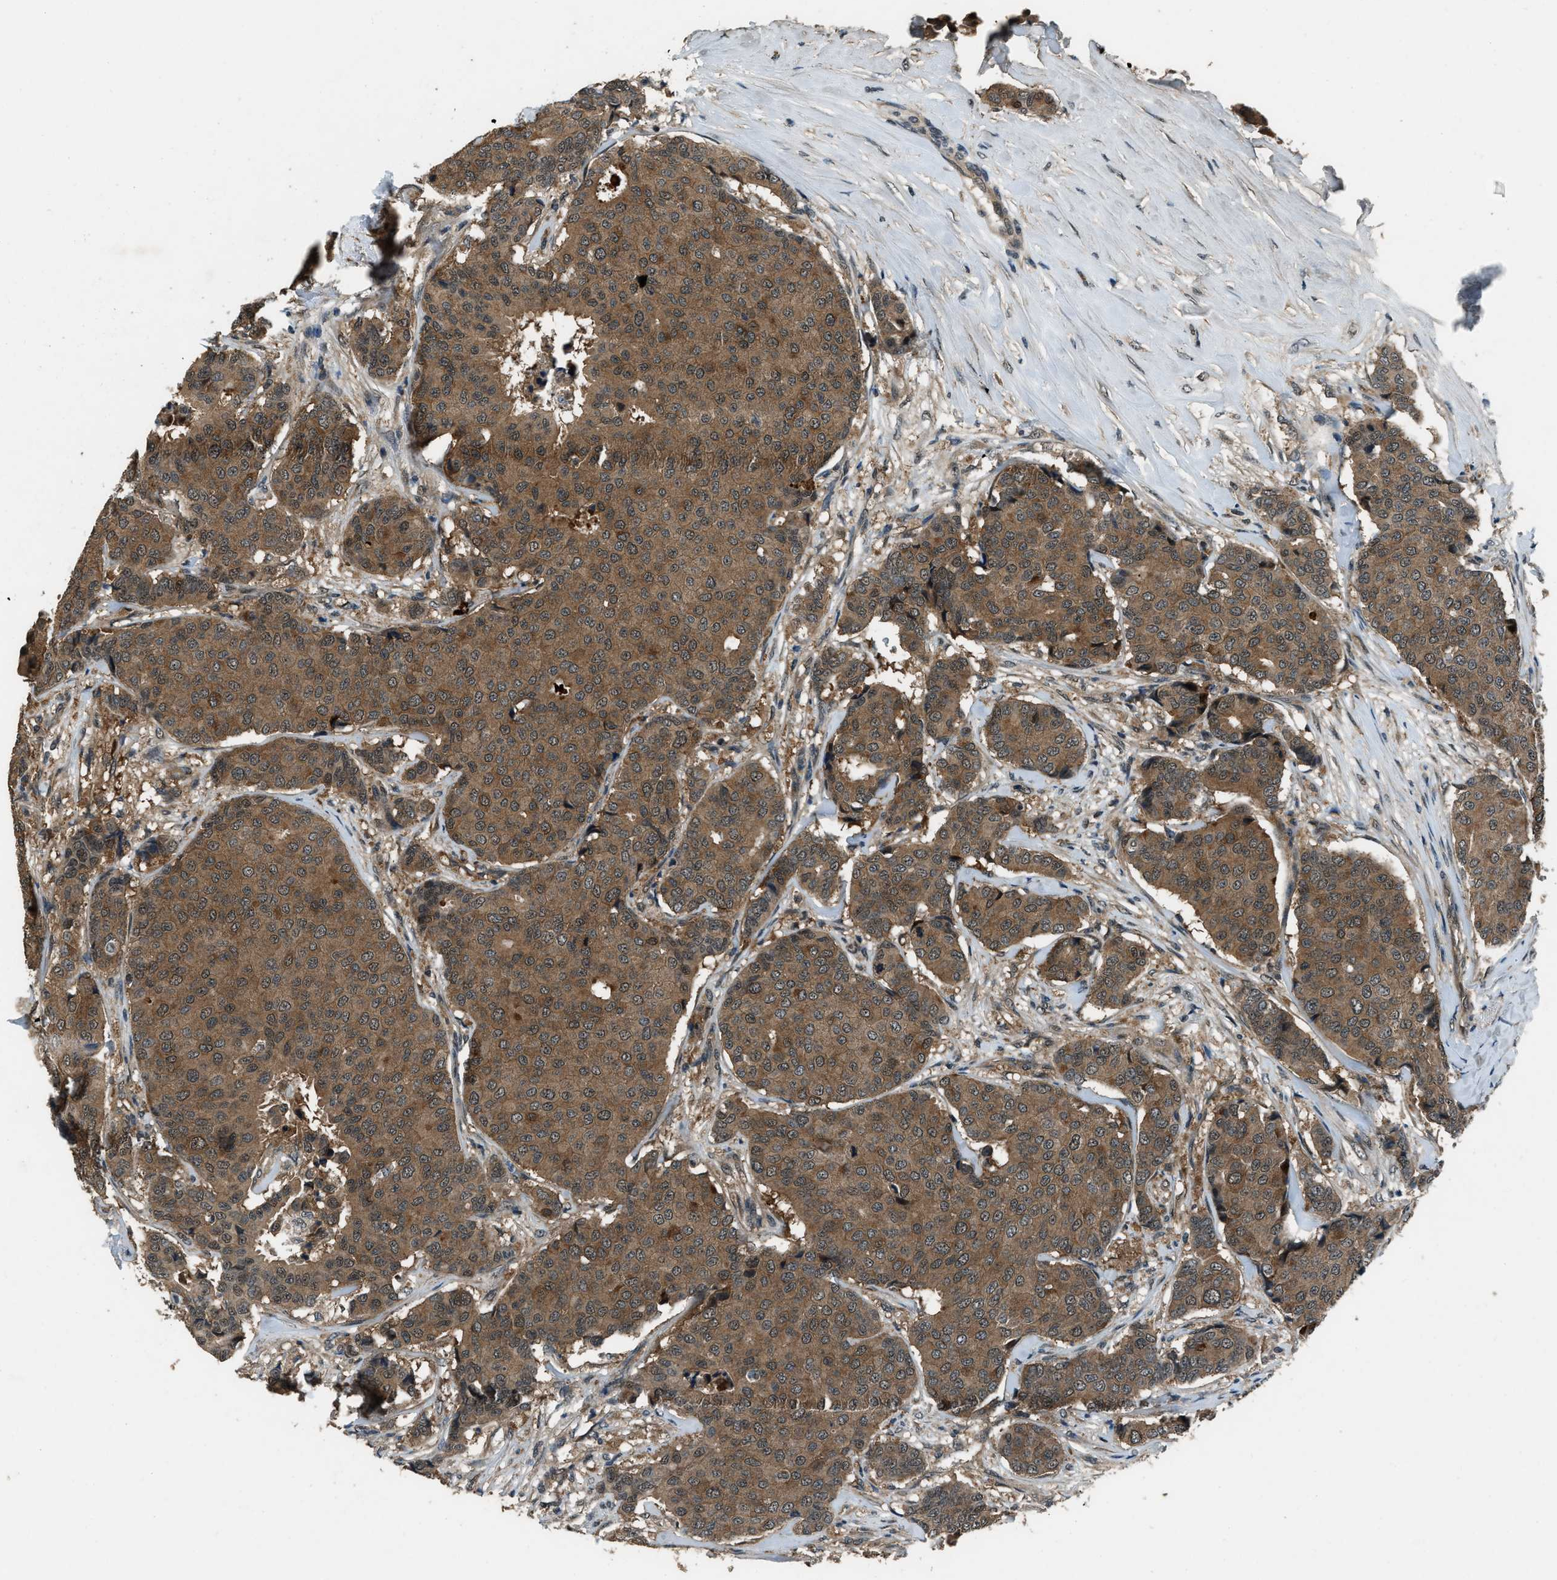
{"staining": {"intensity": "moderate", "quantity": ">75%", "location": "cytoplasmic/membranous"}, "tissue": "breast cancer", "cell_type": "Tumor cells", "image_type": "cancer", "snomed": [{"axis": "morphology", "description": "Duct carcinoma"}, {"axis": "topography", "description": "Breast"}], "caption": "Moderate cytoplasmic/membranous protein expression is seen in about >75% of tumor cells in breast invasive ductal carcinoma. (Stains: DAB in brown, nuclei in blue, Microscopy: brightfield microscopy at high magnification).", "gene": "NUDCD3", "patient": {"sex": "female", "age": 75}}